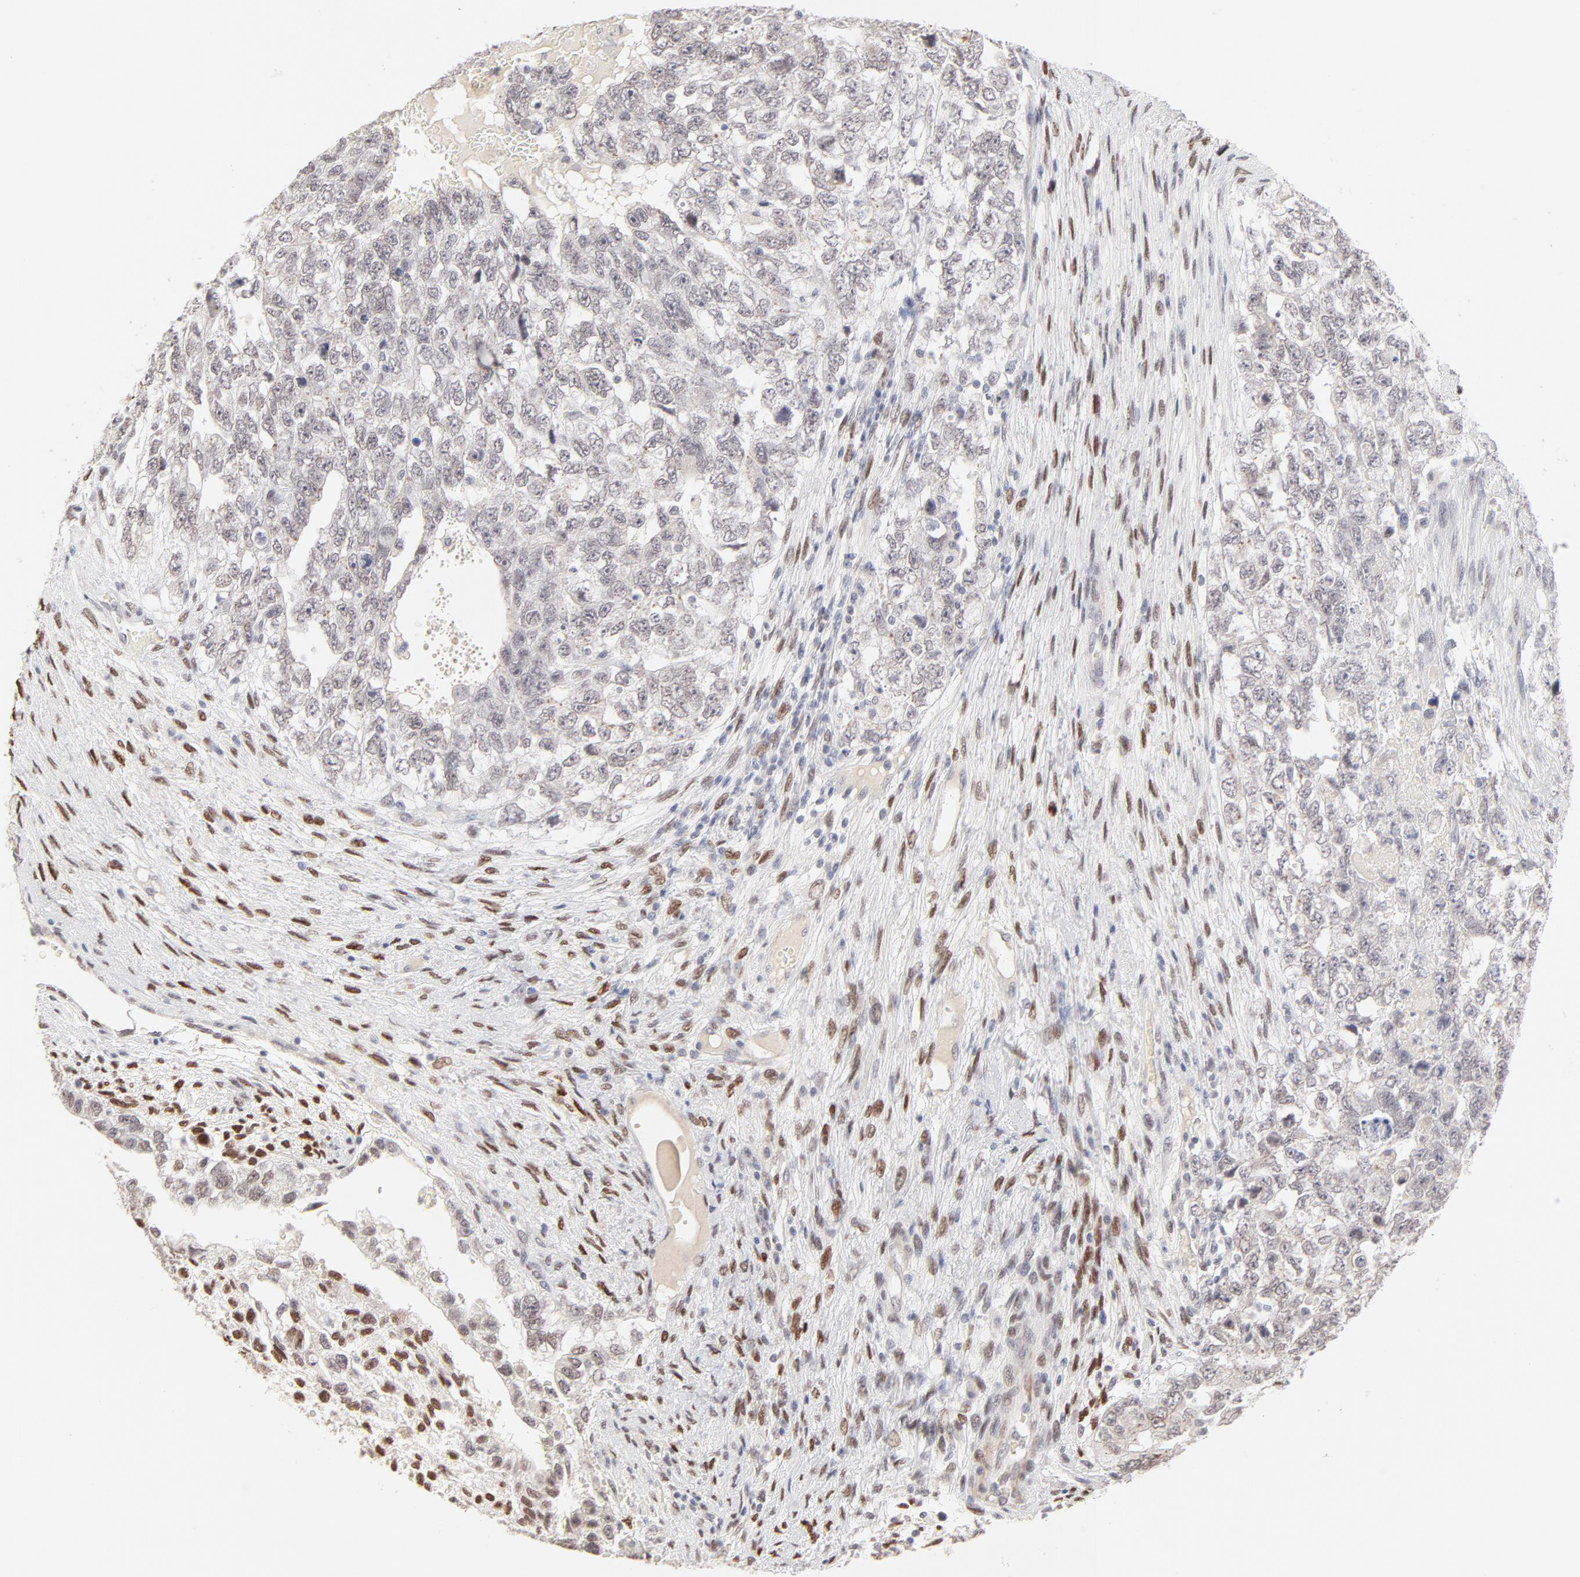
{"staining": {"intensity": "negative", "quantity": "none", "location": "none"}, "tissue": "testis cancer", "cell_type": "Tumor cells", "image_type": "cancer", "snomed": [{"axis": "morphology", "description": "Carcinoma, Embryonal, NOS"}, {"axis": "topography", "description": "Testis"}], "caption": "This micrograph is of testis cancer (embryonal carcinoma) stained with immunohistochemistry to label a protein in brown with the nuclei are counter-stained blue. There is no expression in tumor cells.", "gene": "PBX3", "patient": {"sex": "male", "age": 36}}